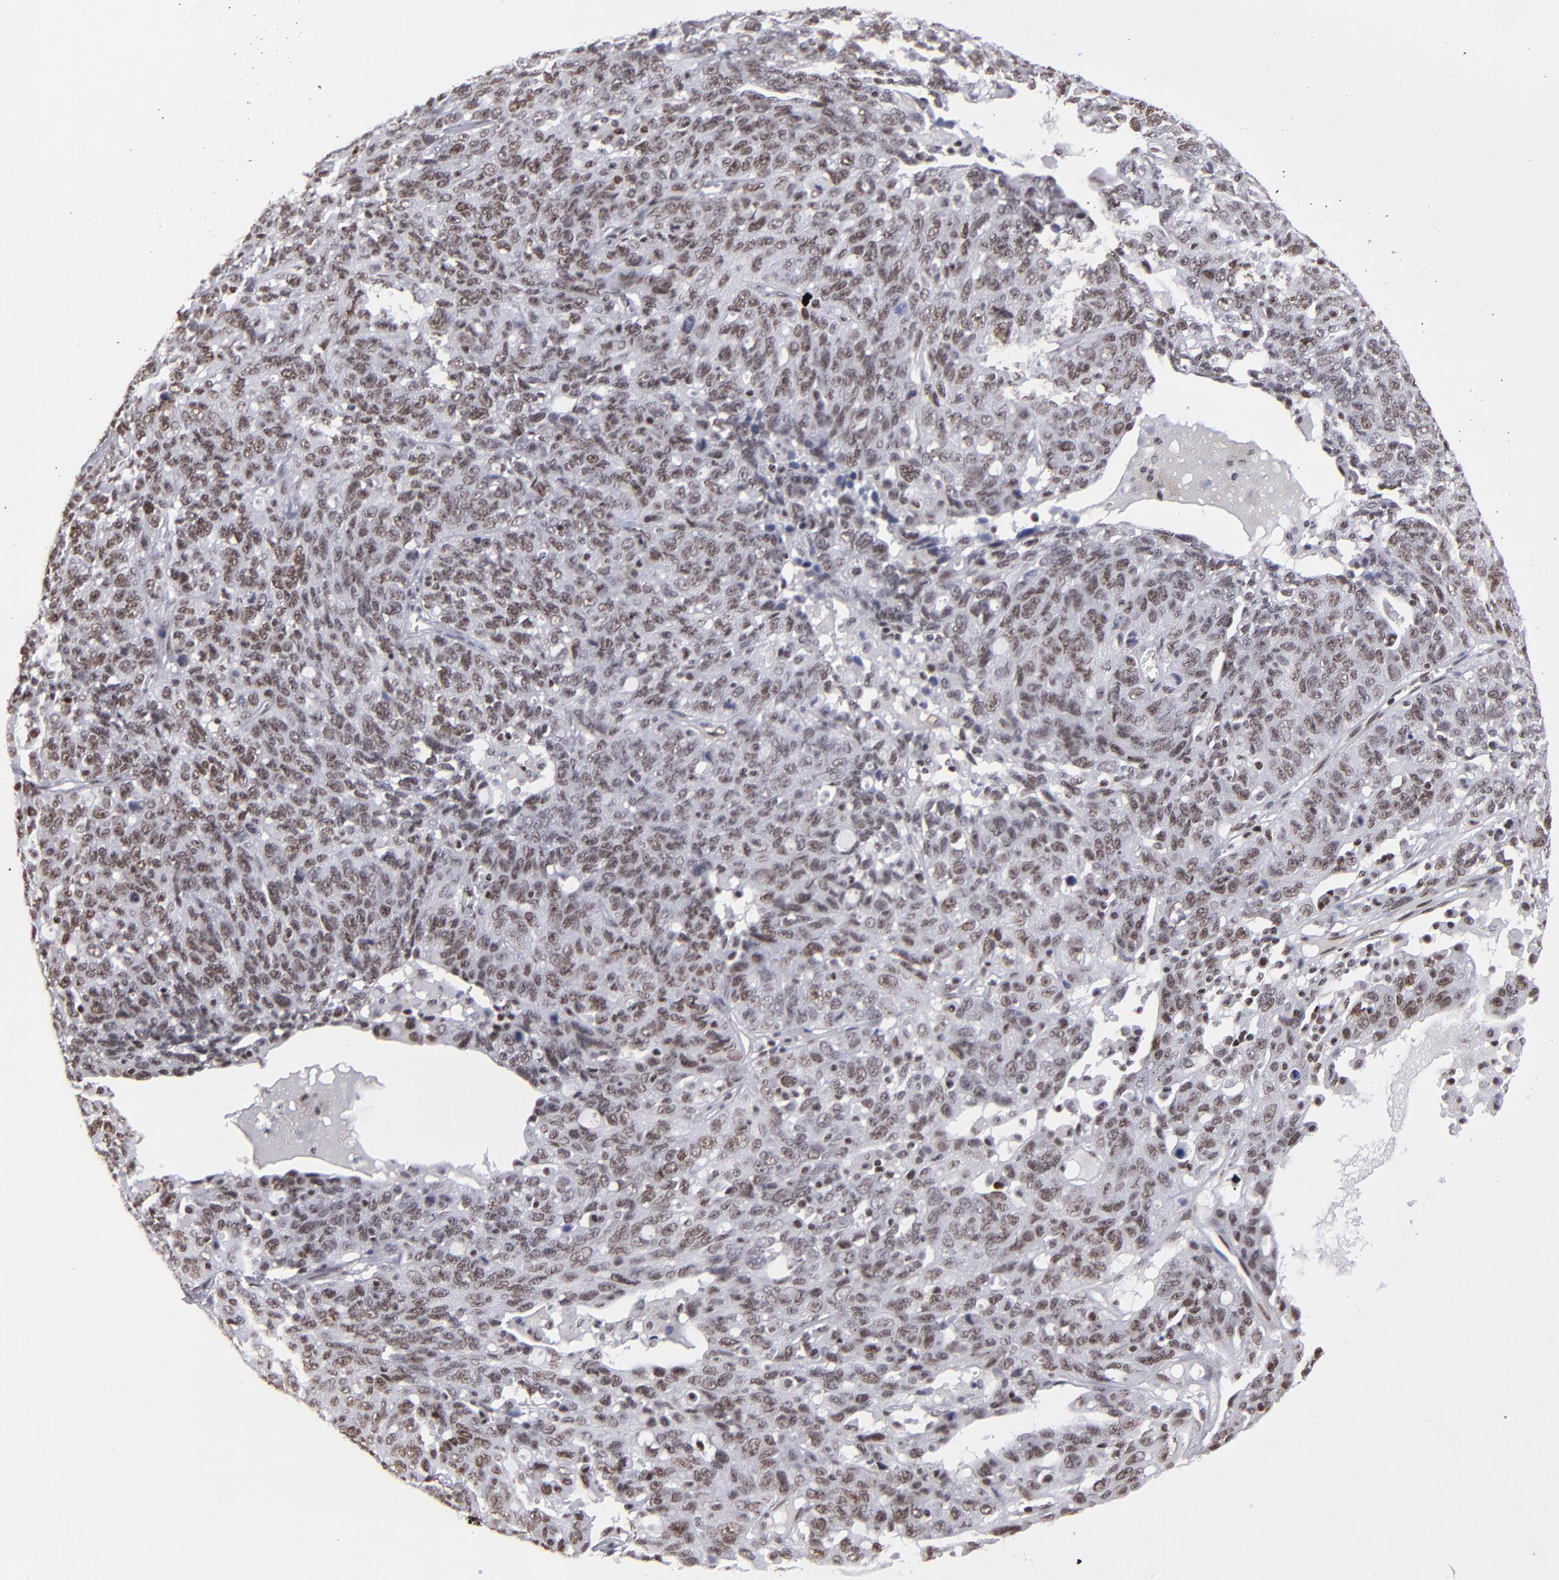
{"staining": {"intensity": "weak", "quantity": ">75%", "location": "nuclear"}, "tissue": "ovarian cancer", "cell_type": "Tumor cells", "image_type": "cancer", "snomed": [{"axis": "morphology", "description": "Cystadenocarcinoma, serous, NOS"}, {"axis": "topography", "description": "Ovary"}], "caption": "This is a histology image of immunohistochemistry staining of ovarian cancer, which shows weak staining in the nuclear of tumor cells.", "gene": "TERF2", "patient": {"sex": "female", "age": 71}}